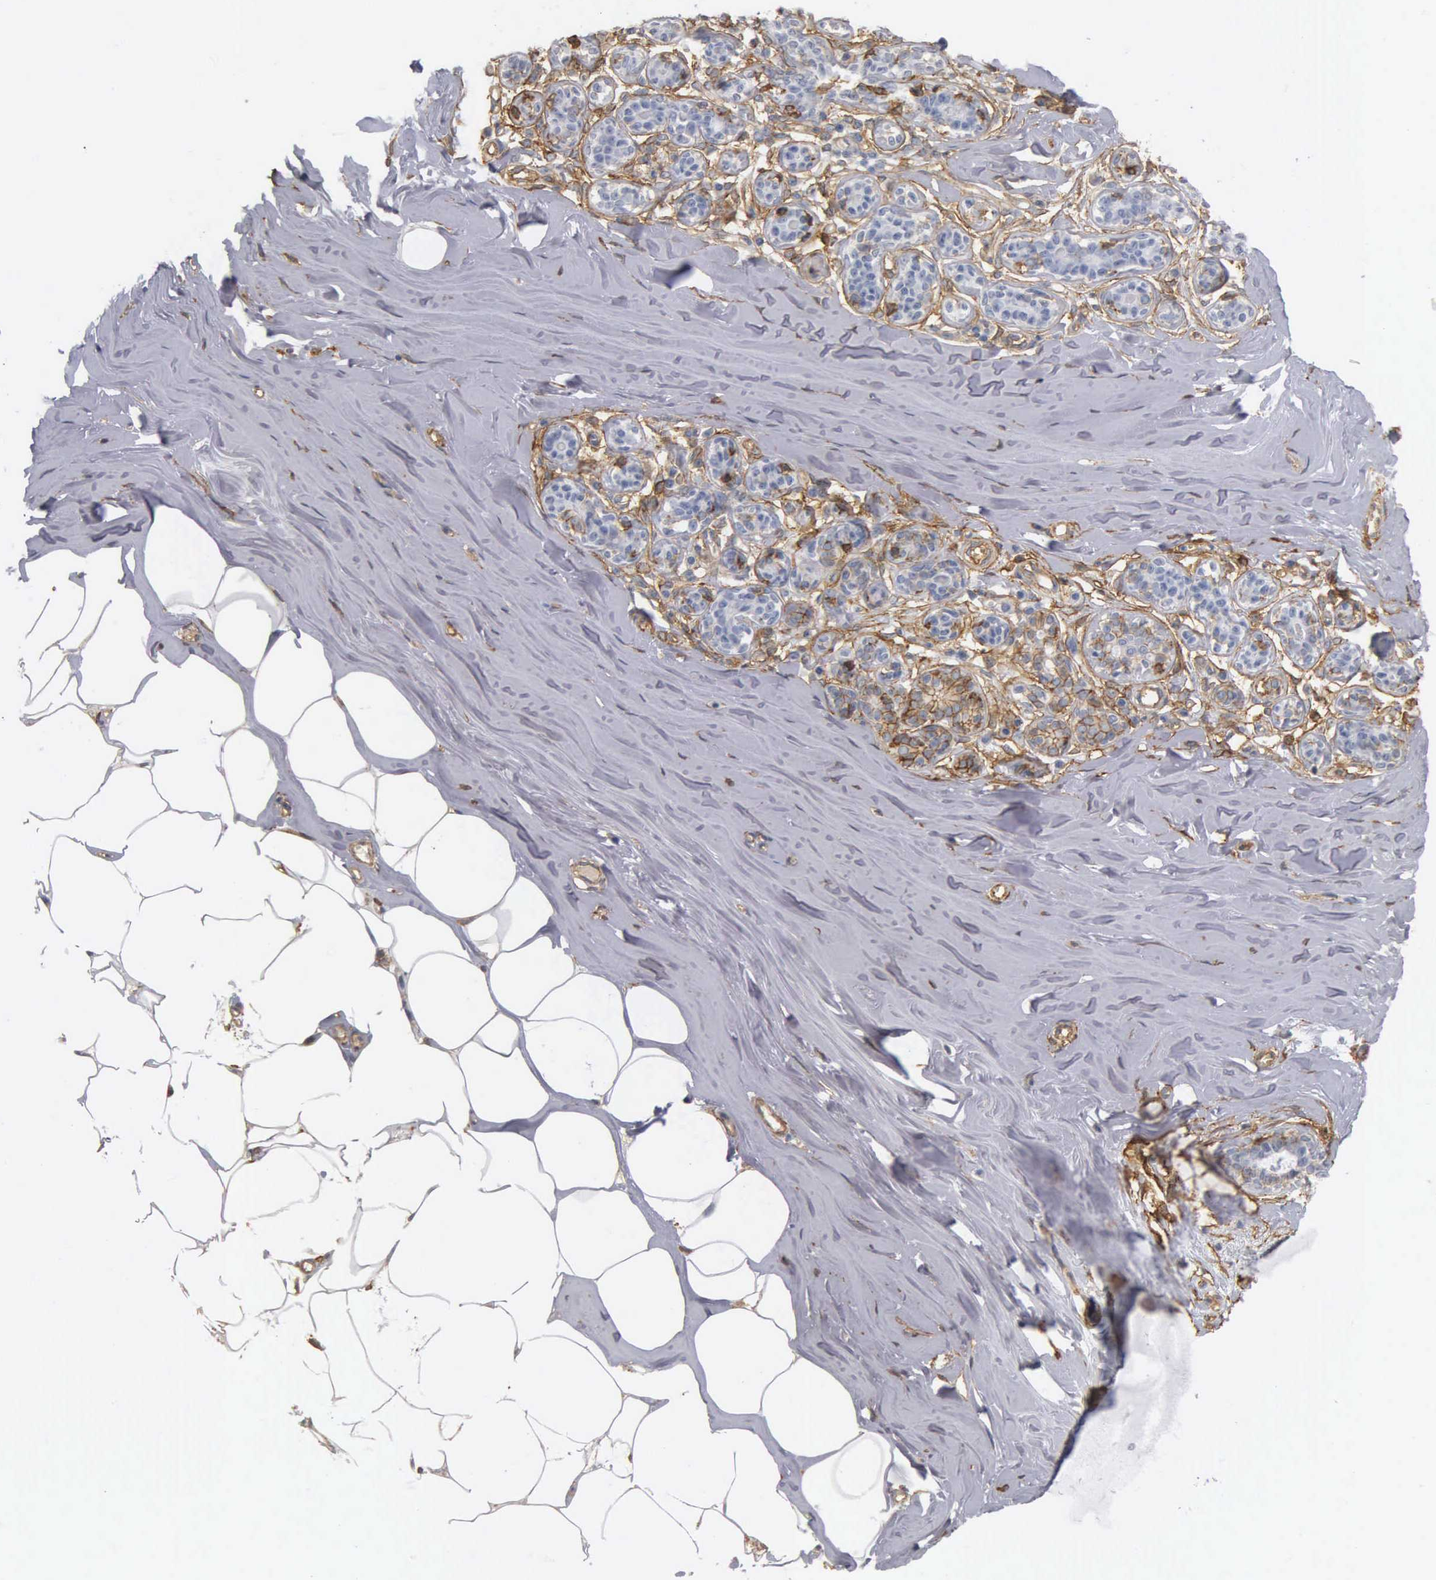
{"staining": {"intensity": "negative", "quantity": "none", "location": "none"}, "tissue": "breast", "cell_type": "Adipocytes", "image_type": "normal", "snomed": [{"axis": "morphology", "description": "Normal tissue, NOS"}, {"axis": "topography", "description": "Breast"}], "caption": "Breast was stained to show a protein in brown. There is no significant positivity in adipocytes. (DAB (3,3'-diaminobenzidine) immunohistochemistry (IHC) with hematoxylin counter stain).", "gene": "CD99", "patient": {"sex": "female", "age": 45}}